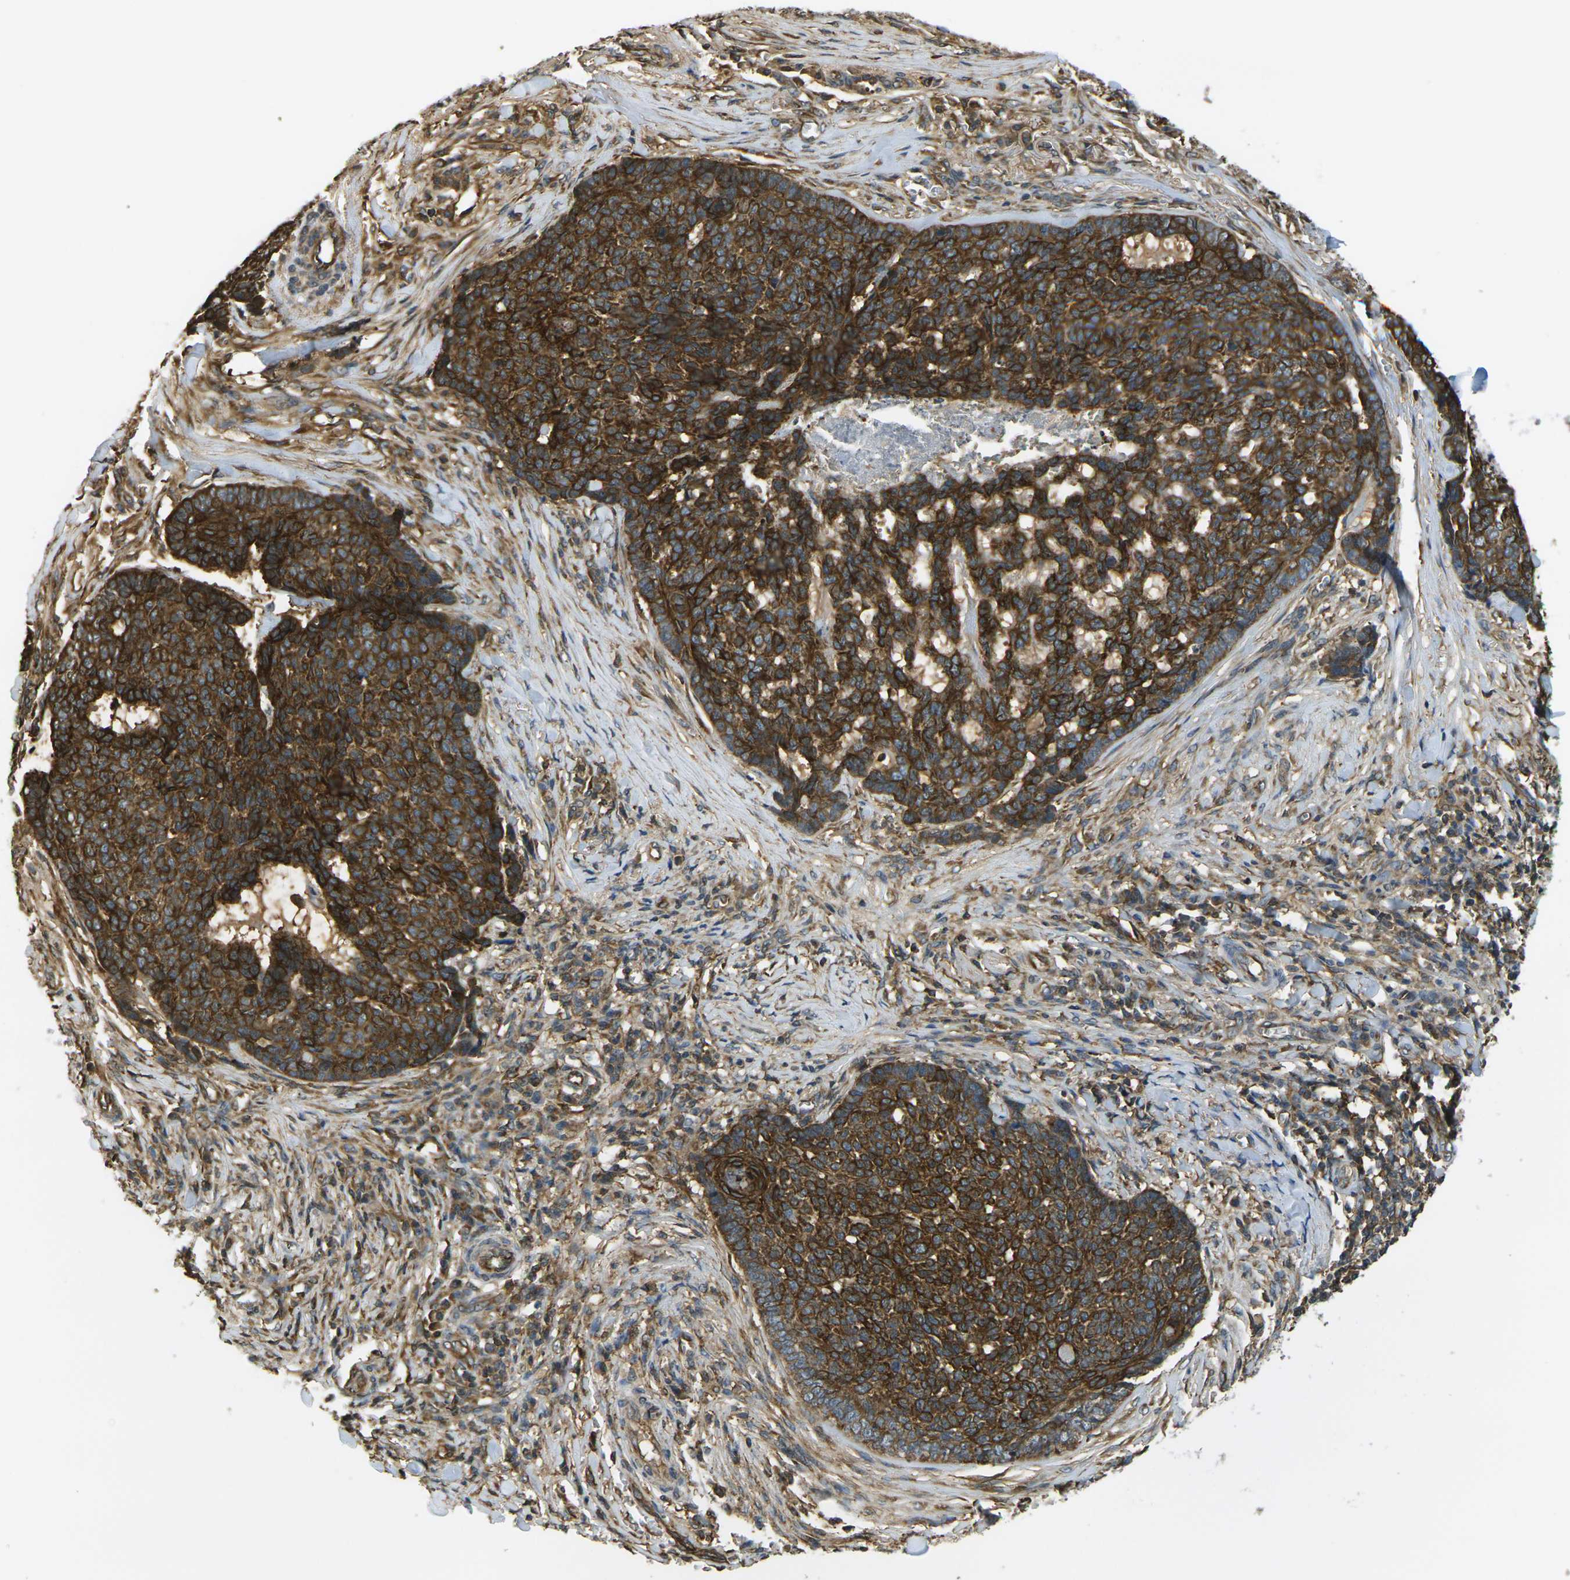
{"staining": {"intensity": "strong", "quantity": ">75%", "location": "cytoplasmic/membranous"}, "tissue": "skin cancer", "cell_type": "Tumor cells", "image_type": "cancer", "snomed": [{"axis": "morphology", "description": "Basal cell carcinoma"}, {"axis": "topography", "description": "Skin"}], "caption": "IHC micrograph of neoplastic tissue: skin cancer stained using immunohistochemistry (IHC) displays high levels of strong protein expression localized specifically in the cytoplasmic/membranous of tumor cells, appearing as a cytoplasmic/membranous brown color.", "gene": "CAST", "patient": {"sex": "male", "age": 84}}